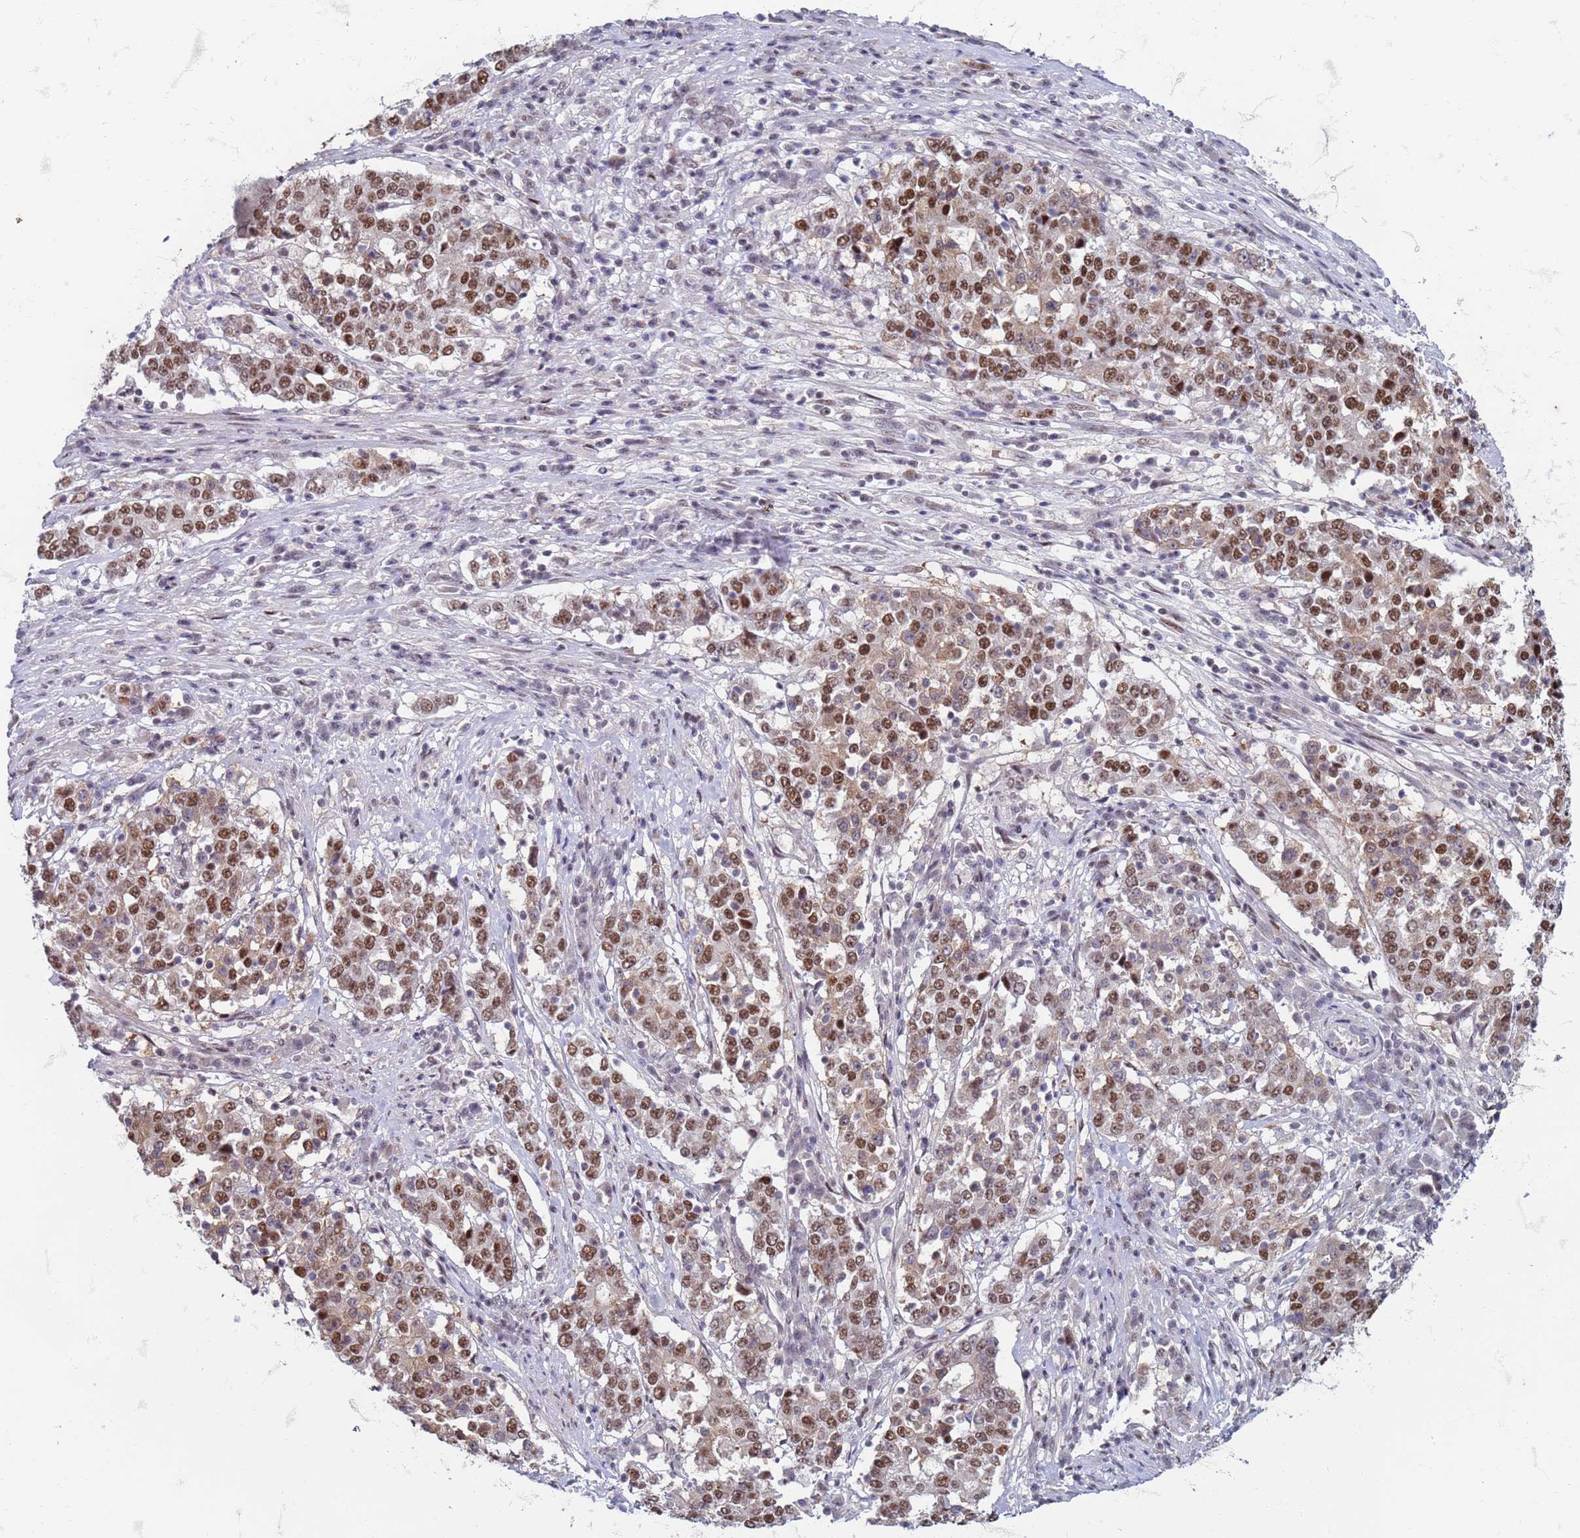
{"staining": {"intensity": "moderate", "quantity": ">75%", "location": "nuclear"}, "tissue": "stomach cancer", "cell_type": "Tumor cells", "image_type": "cancer", "snomed": [{"axis": "morphology", "description": "Adenocarcinoma, NOS"}, {"axis": "topography", "description": "Stomach"}], "caption": "Tumor cells reveal moderate nuclear staining in about >75% of cells in adenocarcinoma (stomach). (Brightfield microscopy of DAB IHC at high magnification).", "gene": "TRMT6", "patient": {"sex": "male", "age": 59}}